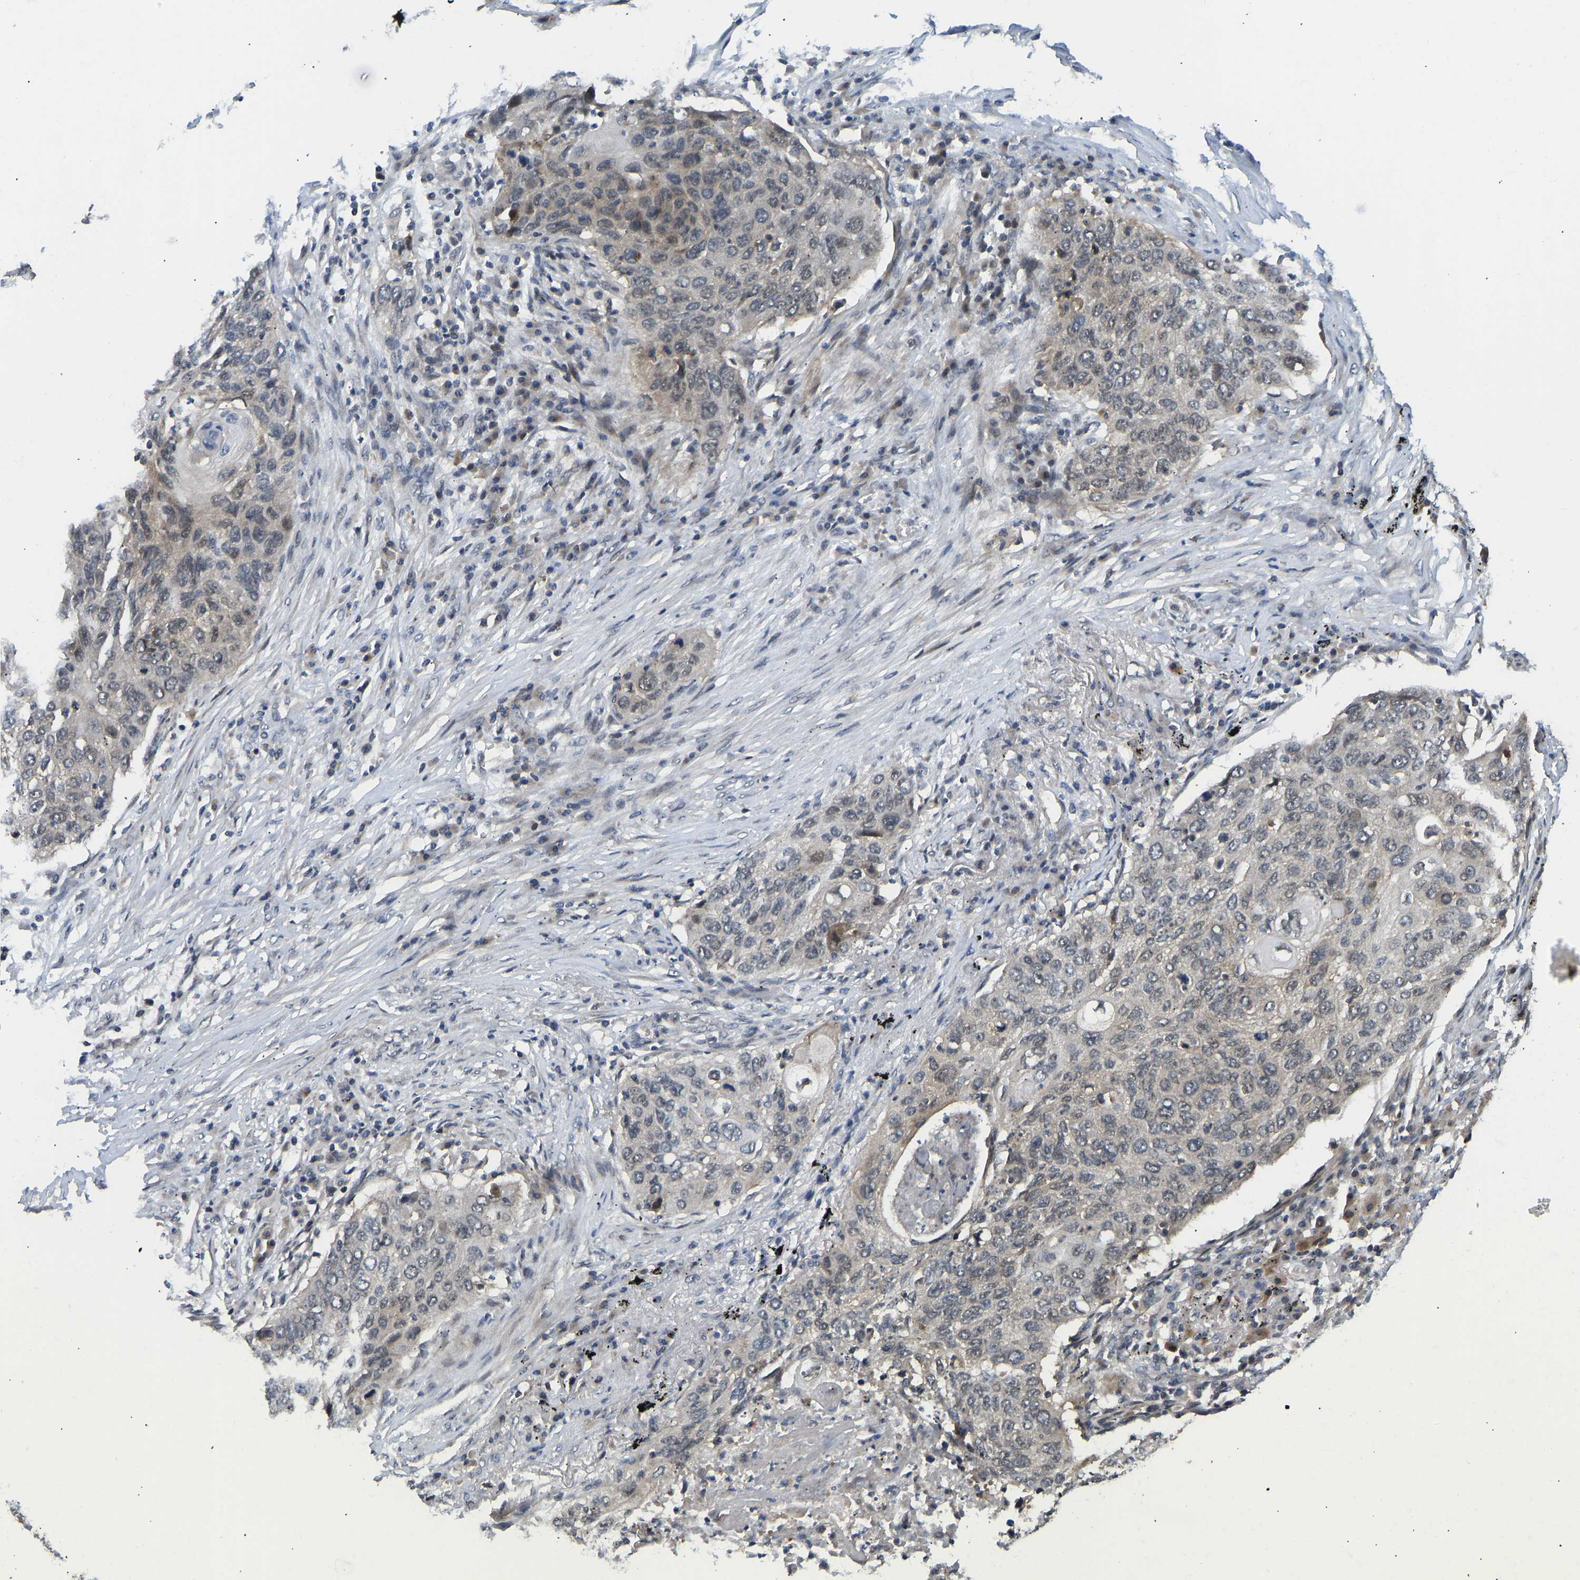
{"staining": {"intensity": "moderate", "quantity": "<25%", "location": "cytoplasmic/membranous"}, "tissue": "lung cancer", "cell_type": "Tumor cells", "image_type": "cancer", "snomed": [{"axis": "morphology", "description": "Squamous cell carcinoma, NOS"}, {"axis": "topography", "description": "Lung"}], "caption": "Immunohistochemistry photomicrograph of lung cancer (squamous cell carcinoma) stained for a protein (brown), which demonstrates low levels of moderate cytoplasmic/membranous positivity in approximately <25% of tumor cells.", "gene": "NDRG3", "patient": {"sex": "female", "age": 63}}